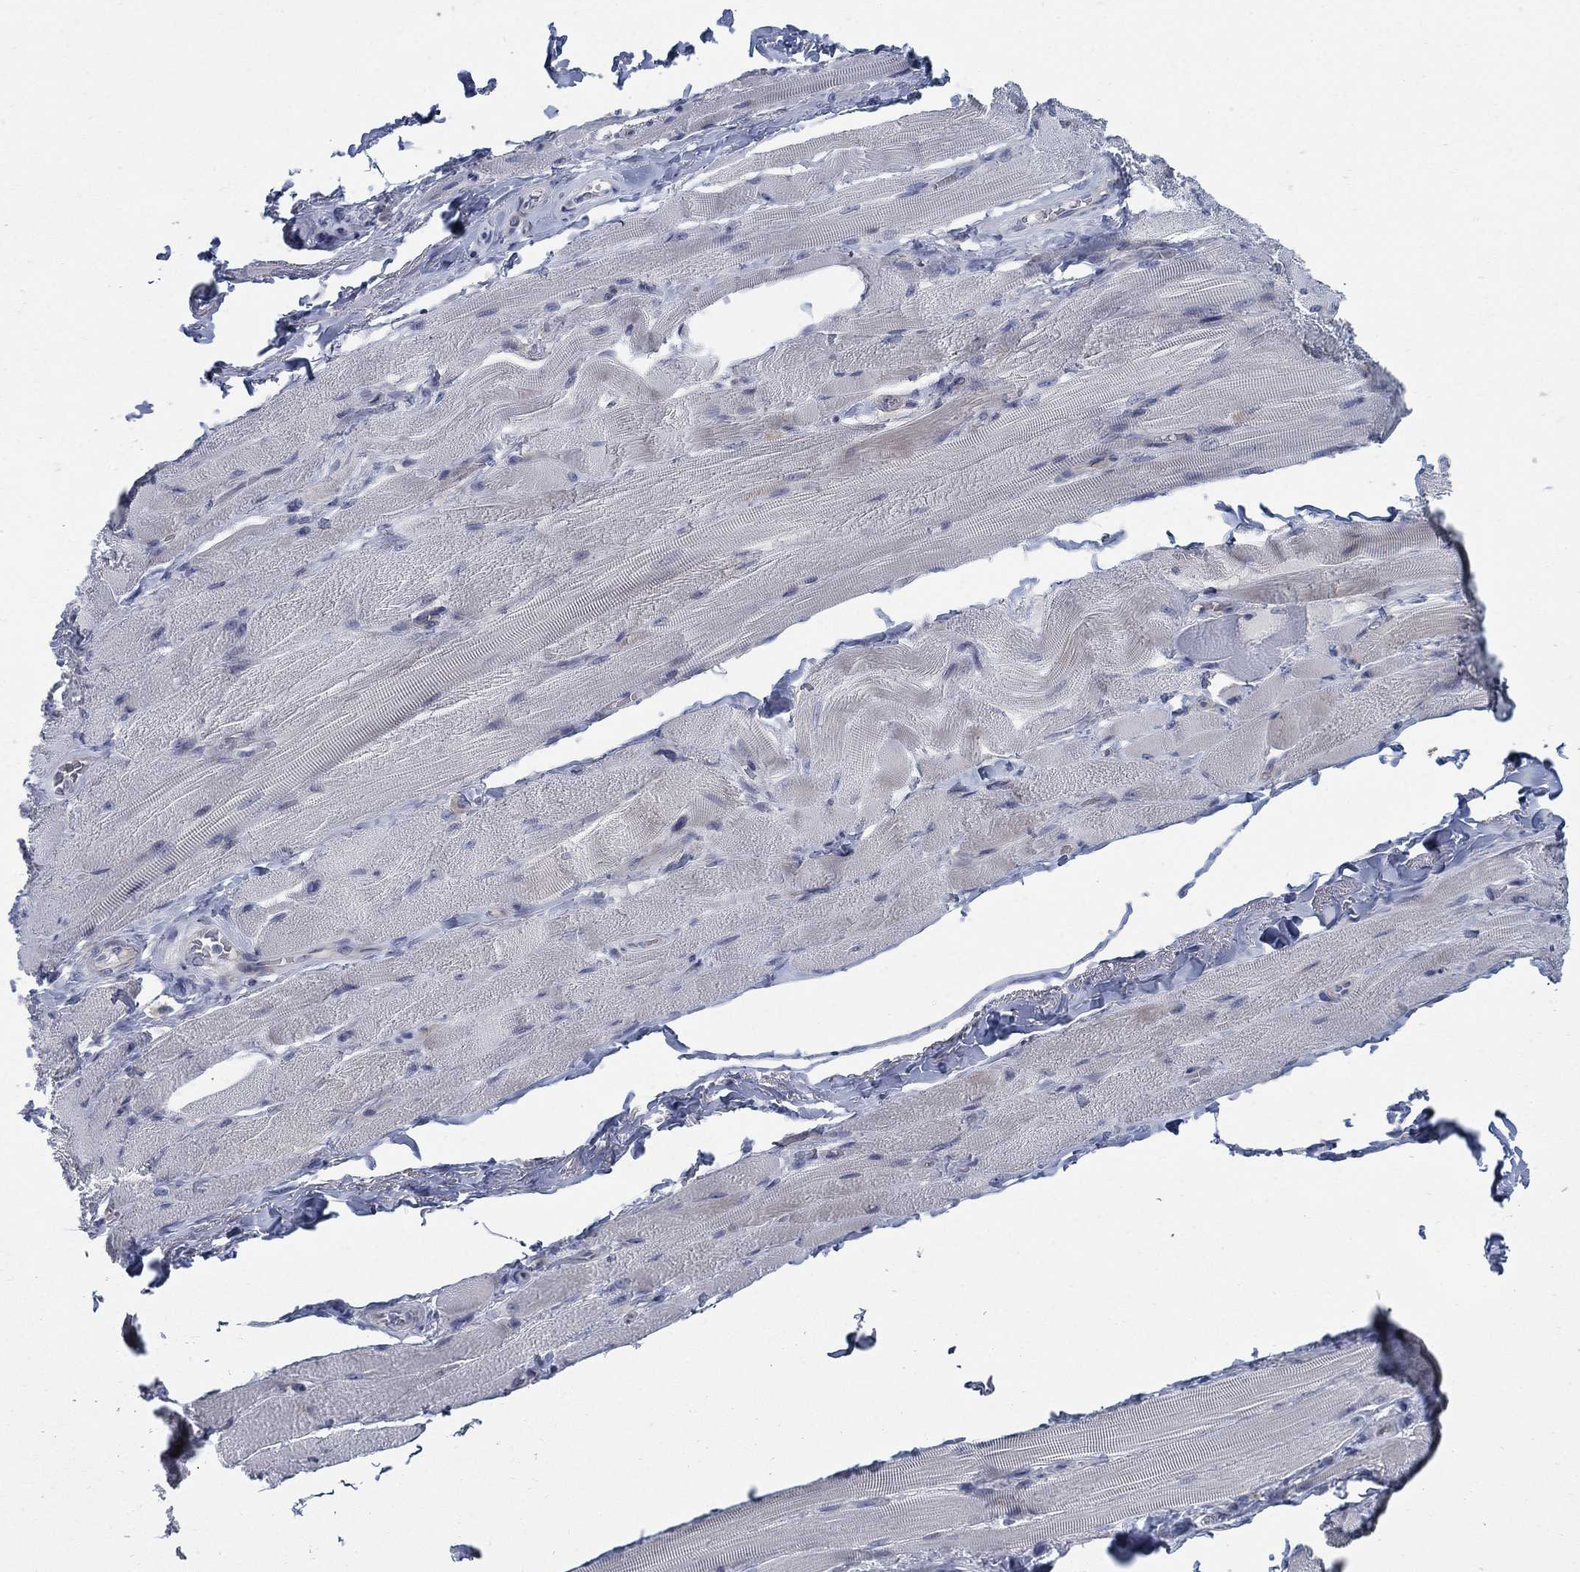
{"staining": {"intensity": "negative", "quantity": "none", "location": "none"}, "tissue": "skeletal muscle", "cell_type": "Myocytes", "image_type": "normal", "snomed": [{"axis": "morphology", "description": "Normal tissue, NOS"}, {"axis": "topography", "description": "Skeletal muscle"}, {"axis": "topography", "description": "Anal"}, {"axis": "topography", "description": "Peripheral nerve tissue"}], "caption": "This is an immunohistochemistry micrograph of normal human skeletal muscle. There is no positivity in myocytes.", "gene": "DNER", "patient": {"sex": "male", "age": 53}}